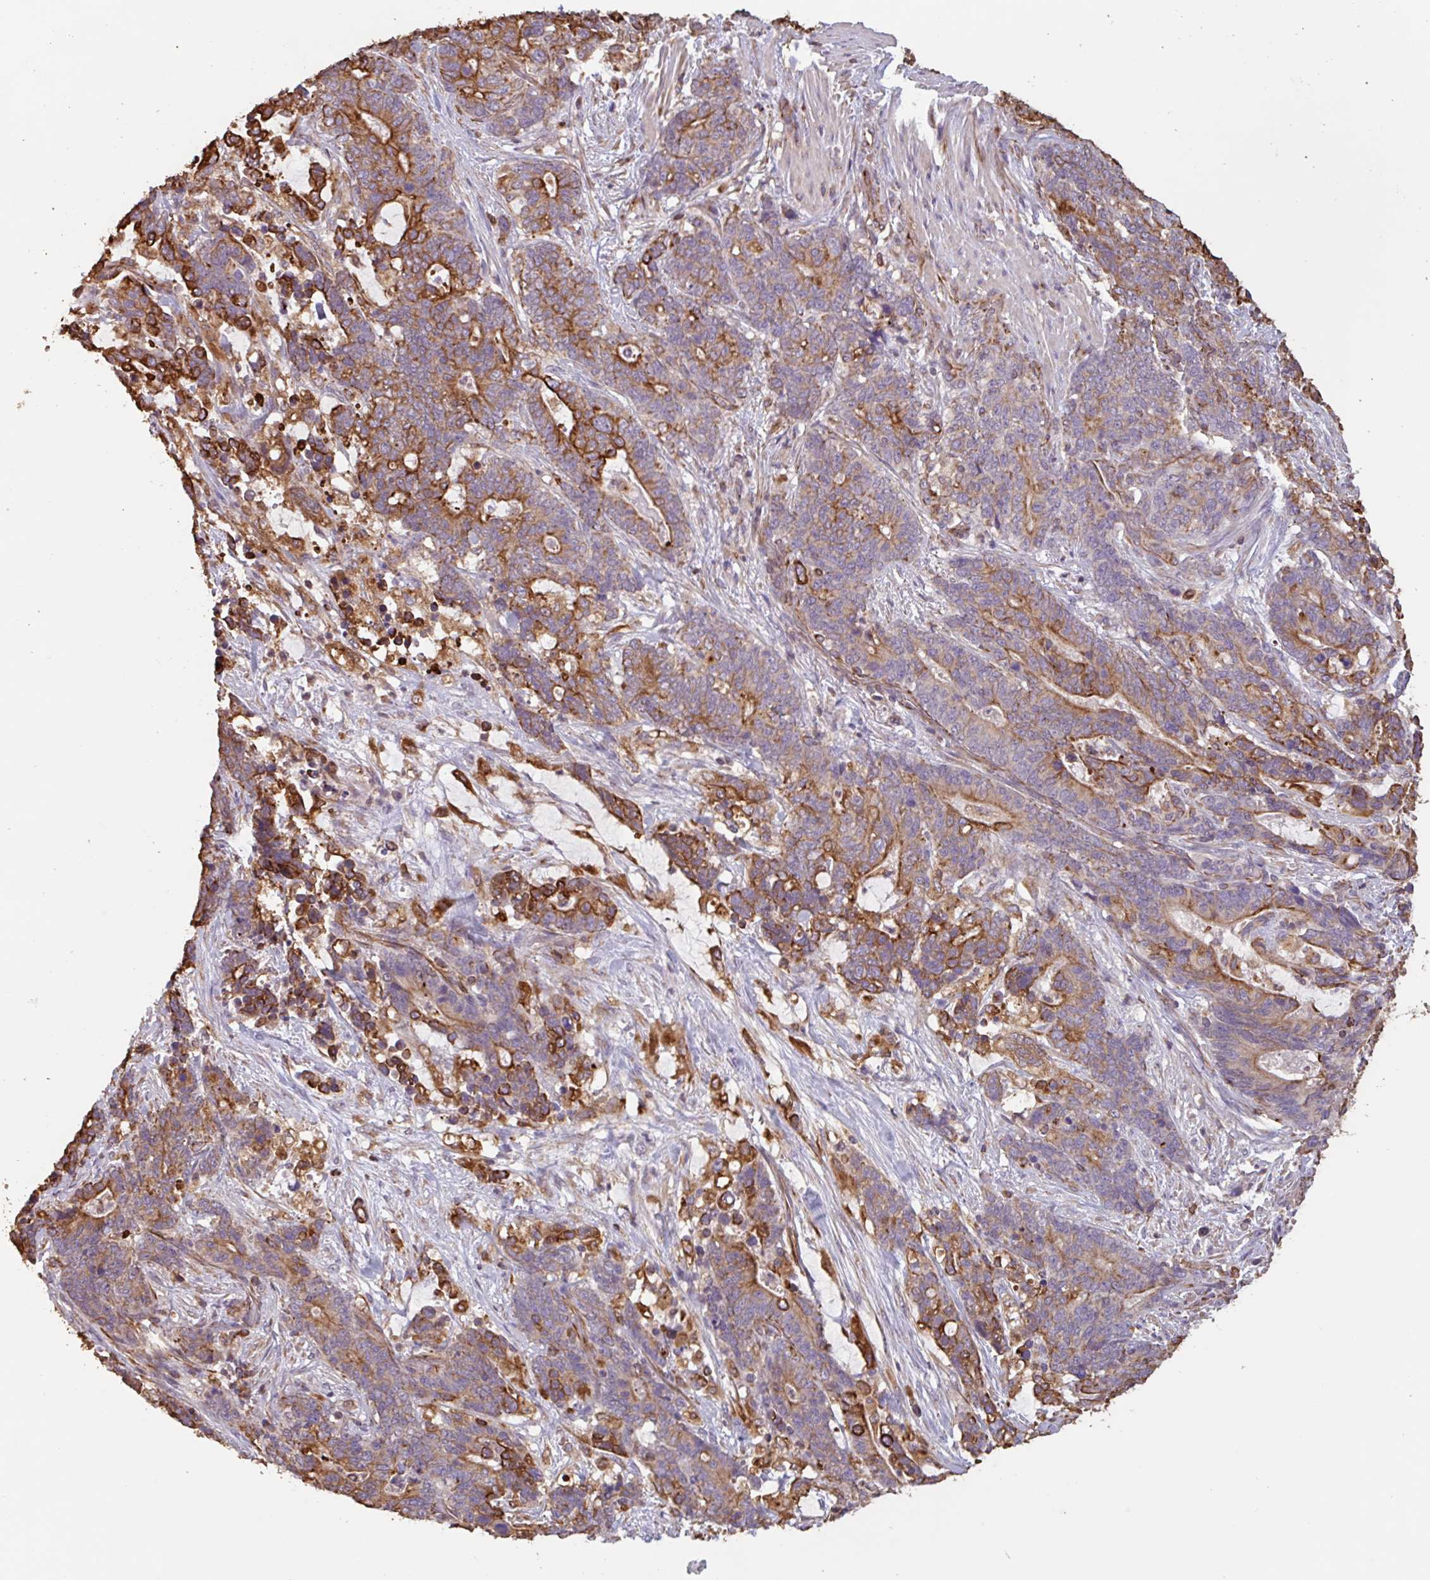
{"staining": {"intensity": "moderate", "quantity": ">75%", "location": "cytoplasmic/membranous"}, "tissue": "stomach cancer", "cell_type": "Tumor cells", "image_type": "cancer", "snomed": [{"axis": "morphology", "description": "Normal tissue, NOS"}, {"axis": "morphology", "description": "Adenocarcinoma, NOS"}, {"axis": "topography", "description": "Stomach"}], "caption": "Tumor cells show medium levels of moderate cytoplasmic/membranous expression in approximately >75% of cells in human adenocarcinoma (stomach).", "gene": "ZNF790", "patient": {"sex": "female", "age": 64}}